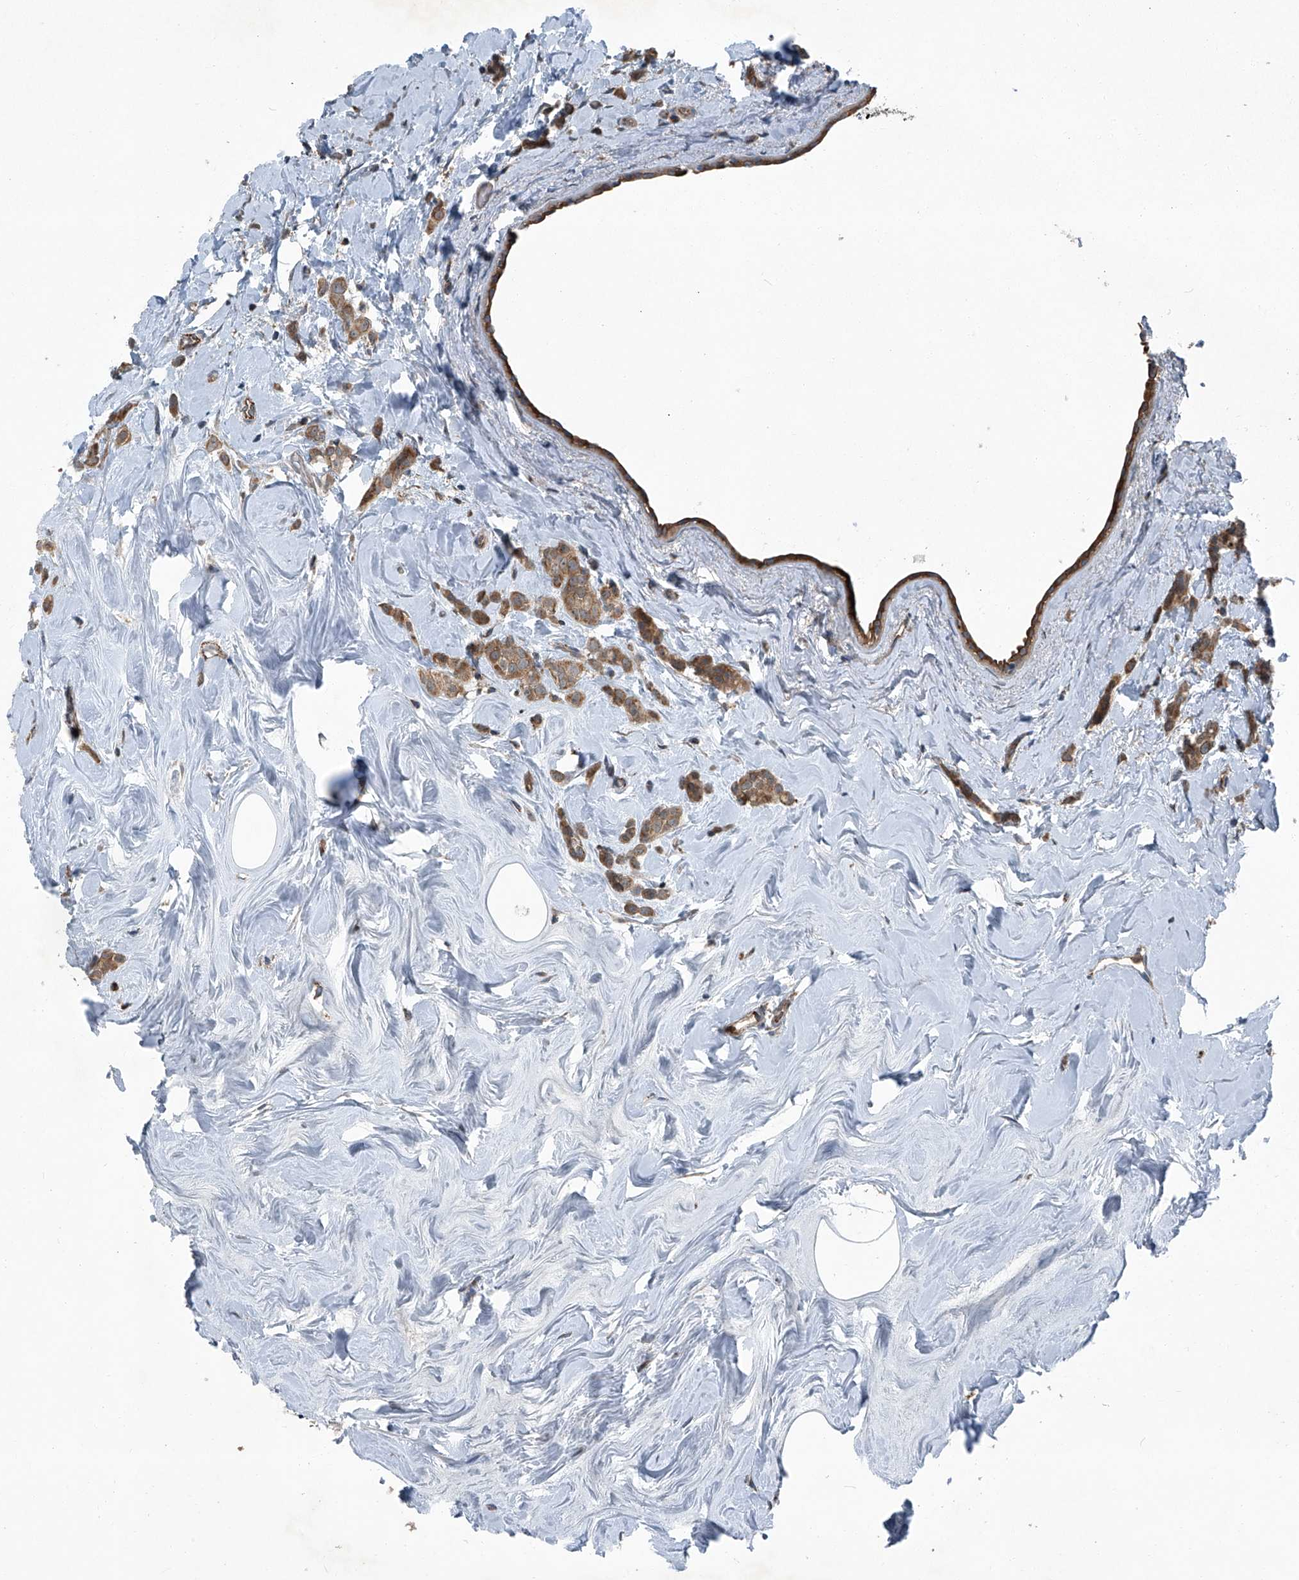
{"staining": {"intensity": "moderate", "quantity": ">75%", "location": "cytoplasmic/membranous"}, "tissue": "breast cancer", "cell_type": "Tumor cells", "image_type": "cancer", "snomed": [{"axis": "morphology", "description": "Lobular carcinoma"}, {"axis": "topography", "description": "Breast"}], "caption": "Moderate cytoplasmic/membranous protein positivity is identified in about >75% of tumor cells in breast cancer. Nuclei are stained in blue.", "gene": "SENP2", "patient": {"sex": "female", "age": 47}}